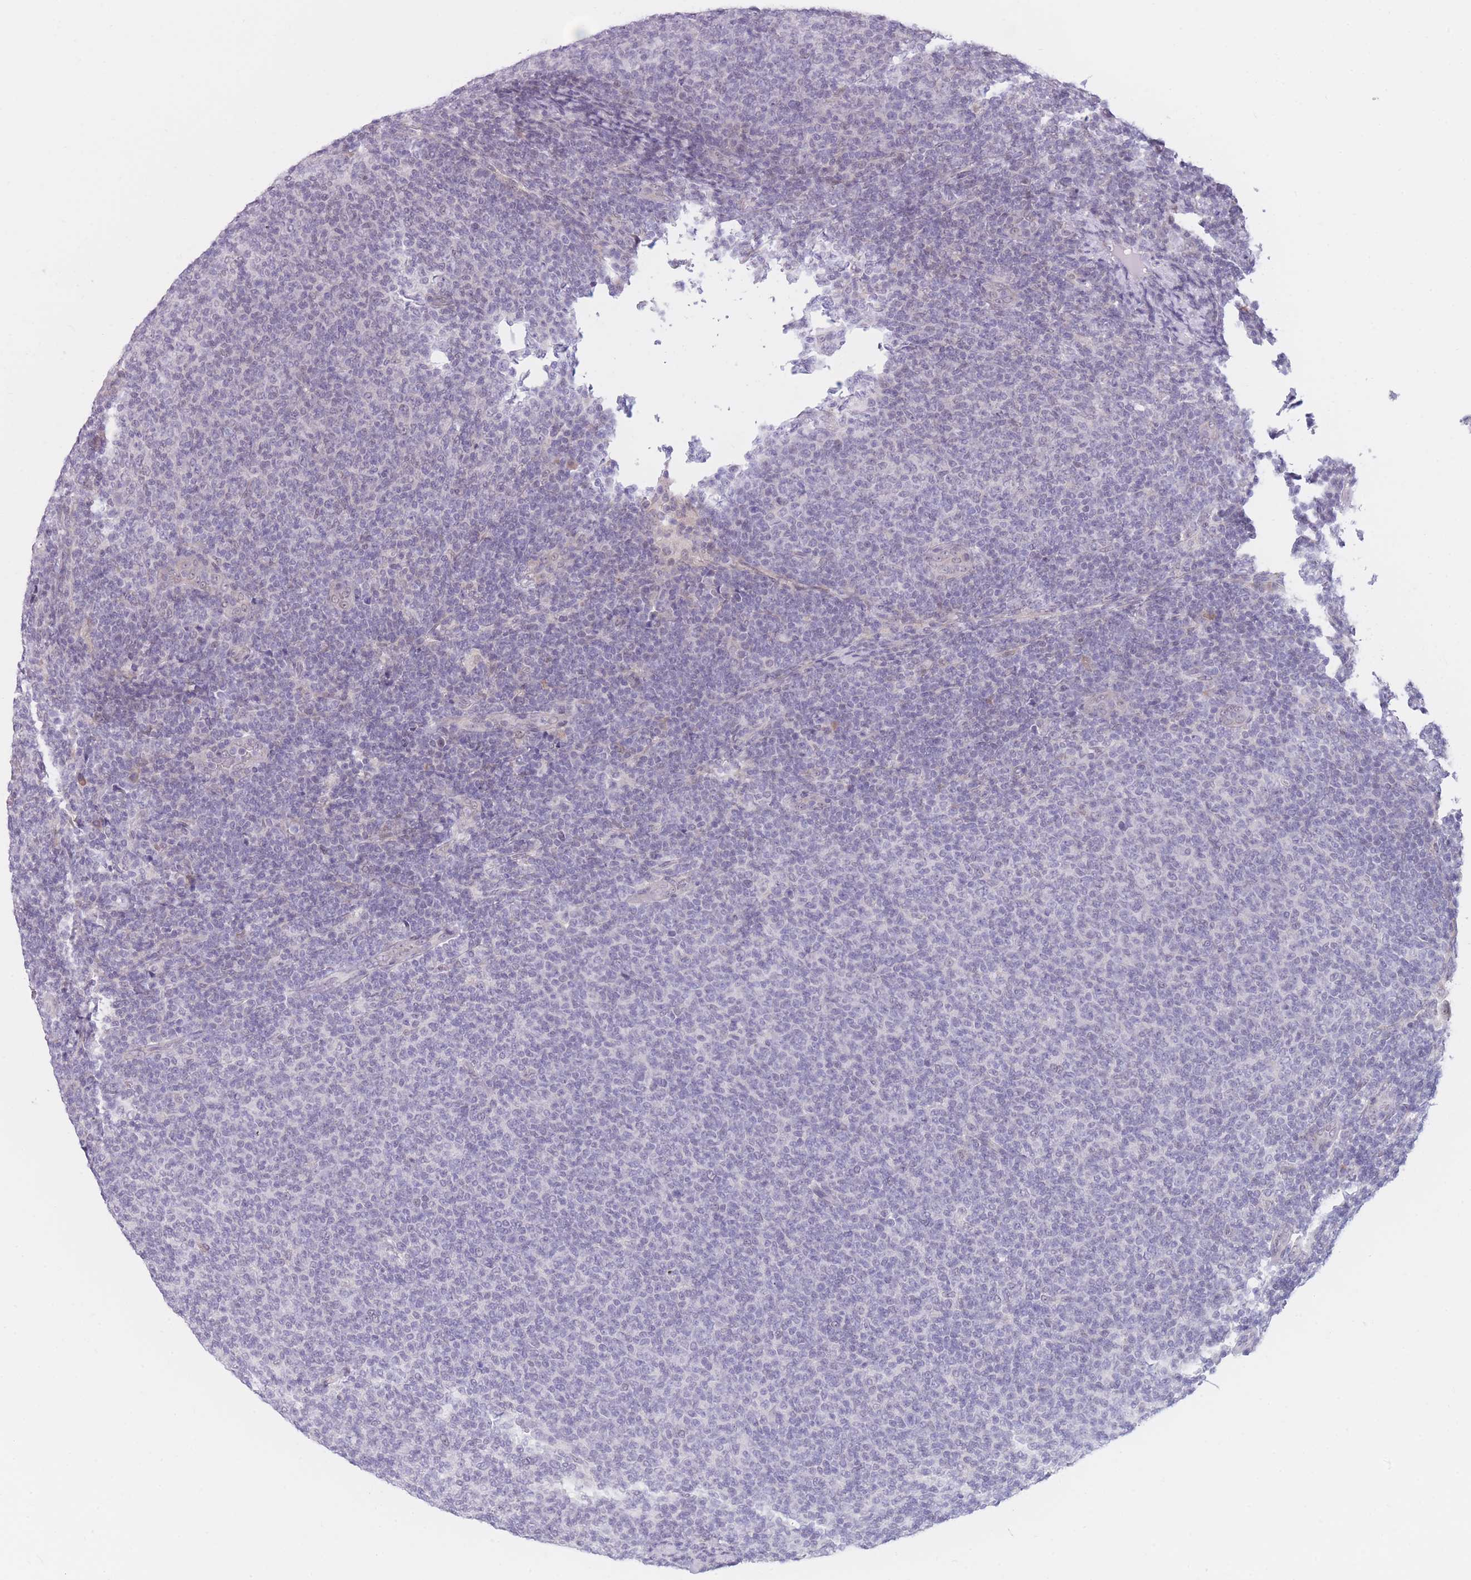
{"staining": {"intensity": "negative", "quantity": "none", "location": "none"}, "tissue": "lymphoma", "cell_type": "Tumor cells", "image_type": "cancer", "snomed": [{"axis": "morphology", "description": "Malignant lymphoma, non-Hodgkin's type, Low grade"}, {"axis": "topography", "description": "Lymph node"}], "caption": "IHC histopathology image of human lymphoma stained for a protein (brown), which displays no positivity in tumor cells.", "gene": "COL27A1", "patient": {"sex": "male", "age": 66}}